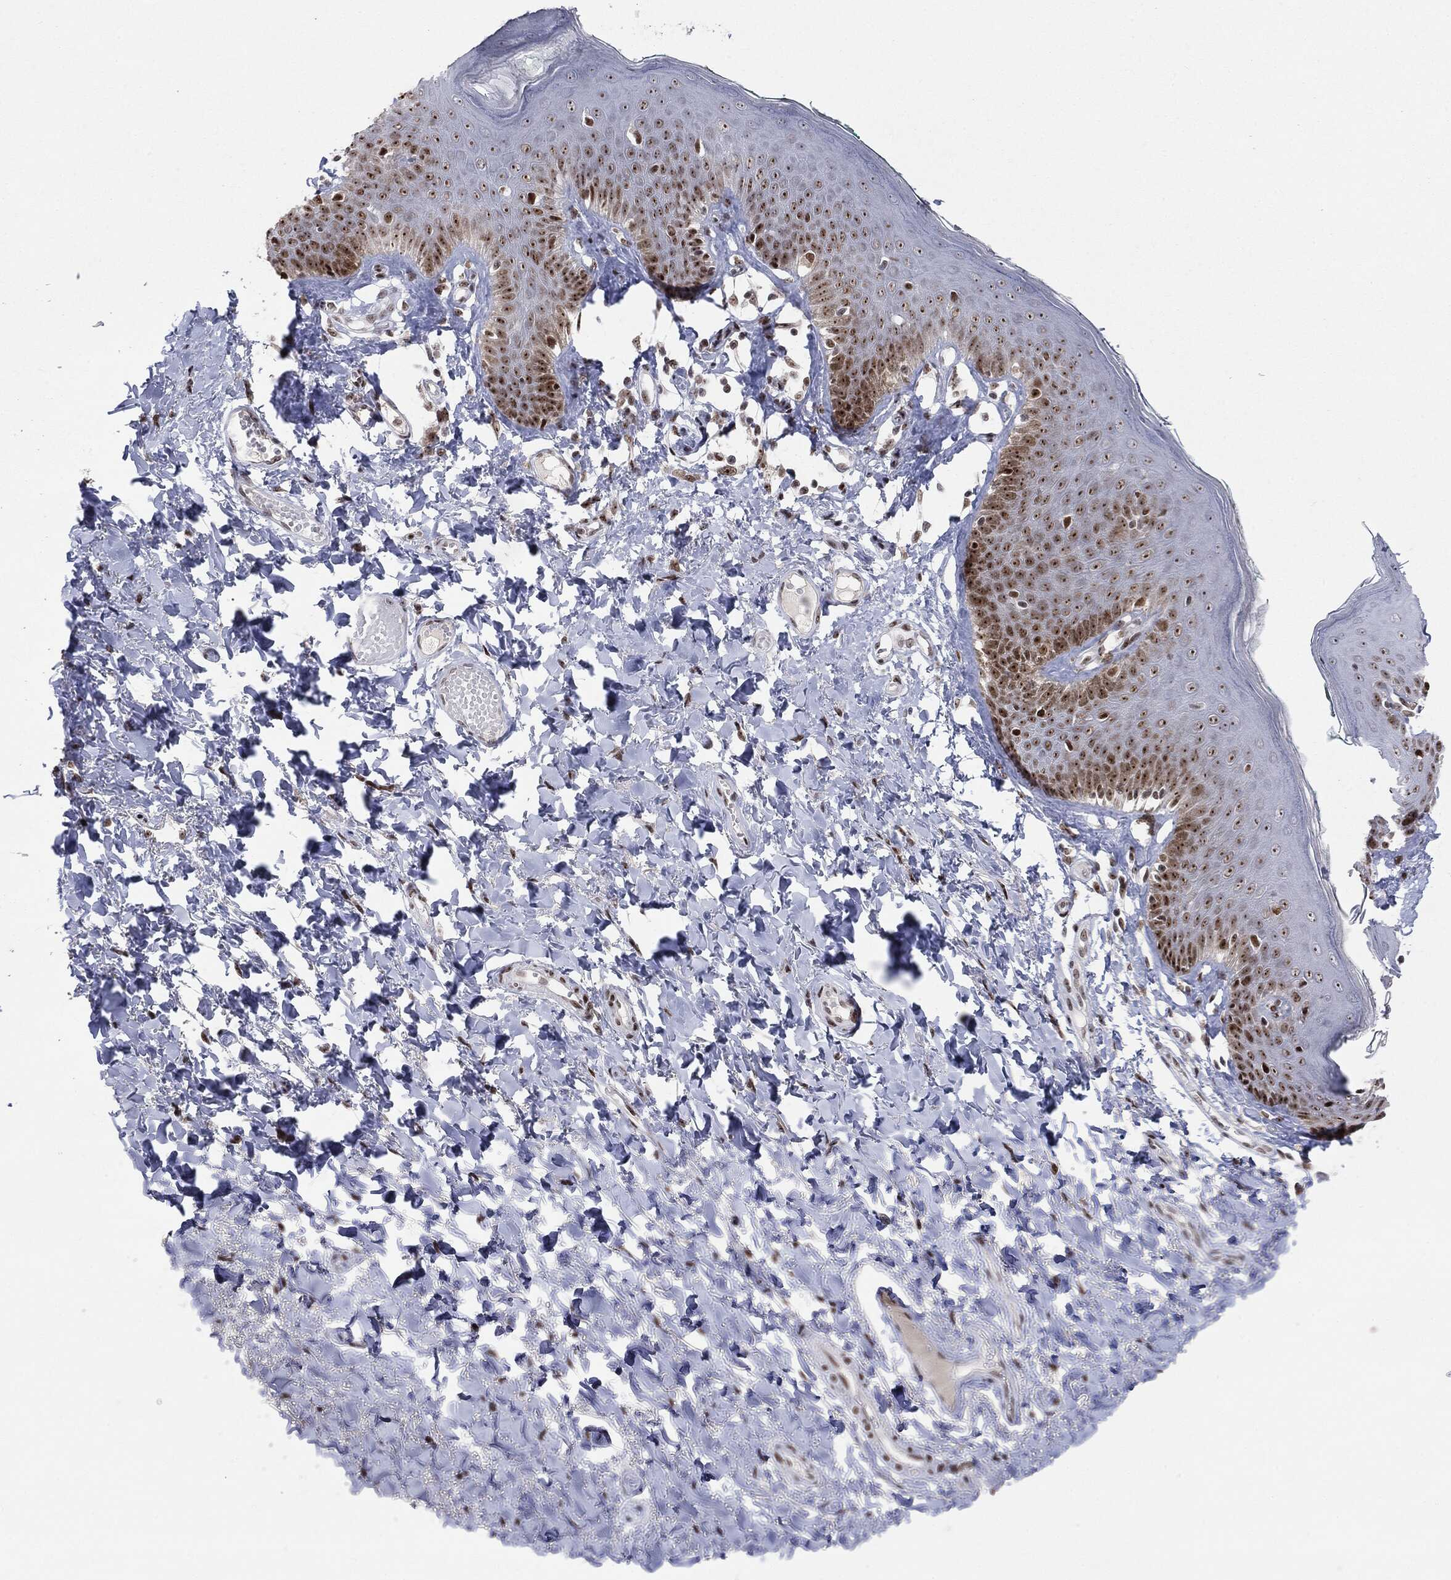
{"staining": {"intensity": "moderate", "quantity": "25%-75%", "location": "nuclear"}, "tissue": "vagina", "cell_type": "Squamous epithelial cells", "image_type": "normal", "snomed": [{"axis": "morphology", "description": "Normal tissue, NOS"}, {"axis": "topography", "description": "Vagina"}], "caption": "Protein expression analysis of unremarkable vagina shows moderate nuclear expression in approximately 25%-75% of squamous epithelial cells. (brown staining indicates protein expression, while blue staining denotes nuclei).", "gene": "MDC1", "patient": {"sex": "female", "age": 66}}